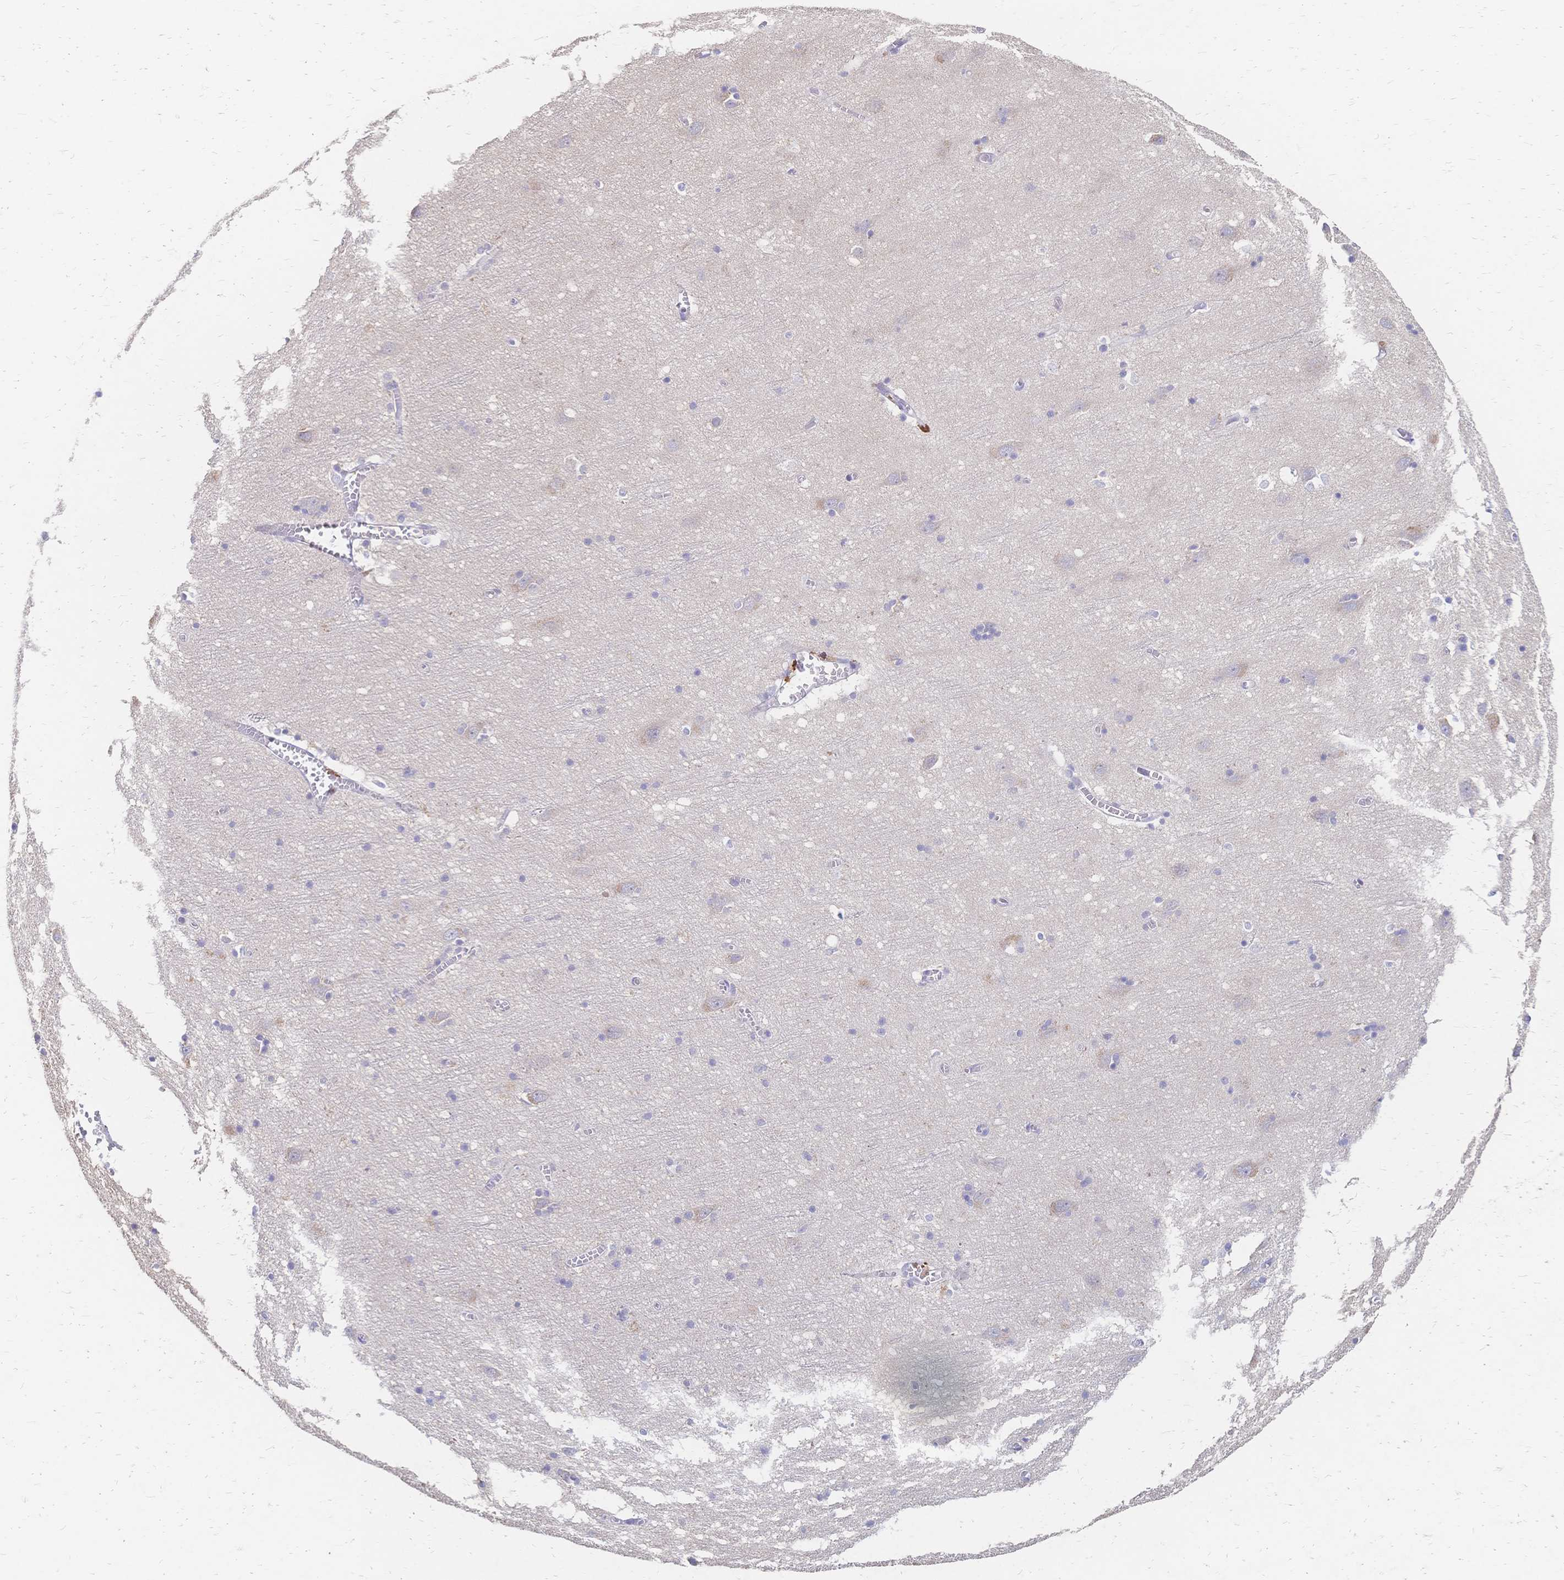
{"staining": {"intensity": "weak", "quantity": "<25%", "location": "cytoplasmic/membranous"}, "tissue": "cerebral cortex", "cell_type": "Endothelial cells", "image_type": "normal", "snomed": [{"axis": "morphology", "description": "Normal tissue, NOS"}, {"axis": "topography", "description": "Cerebral cortex"}], "caption": "DAB immunohistochemical staining of unremarkable cerebral cortex displays no significant expression in endothelial cells.", "gene": "VWC2L", "patient": {"sex": "male", "age": 70}}